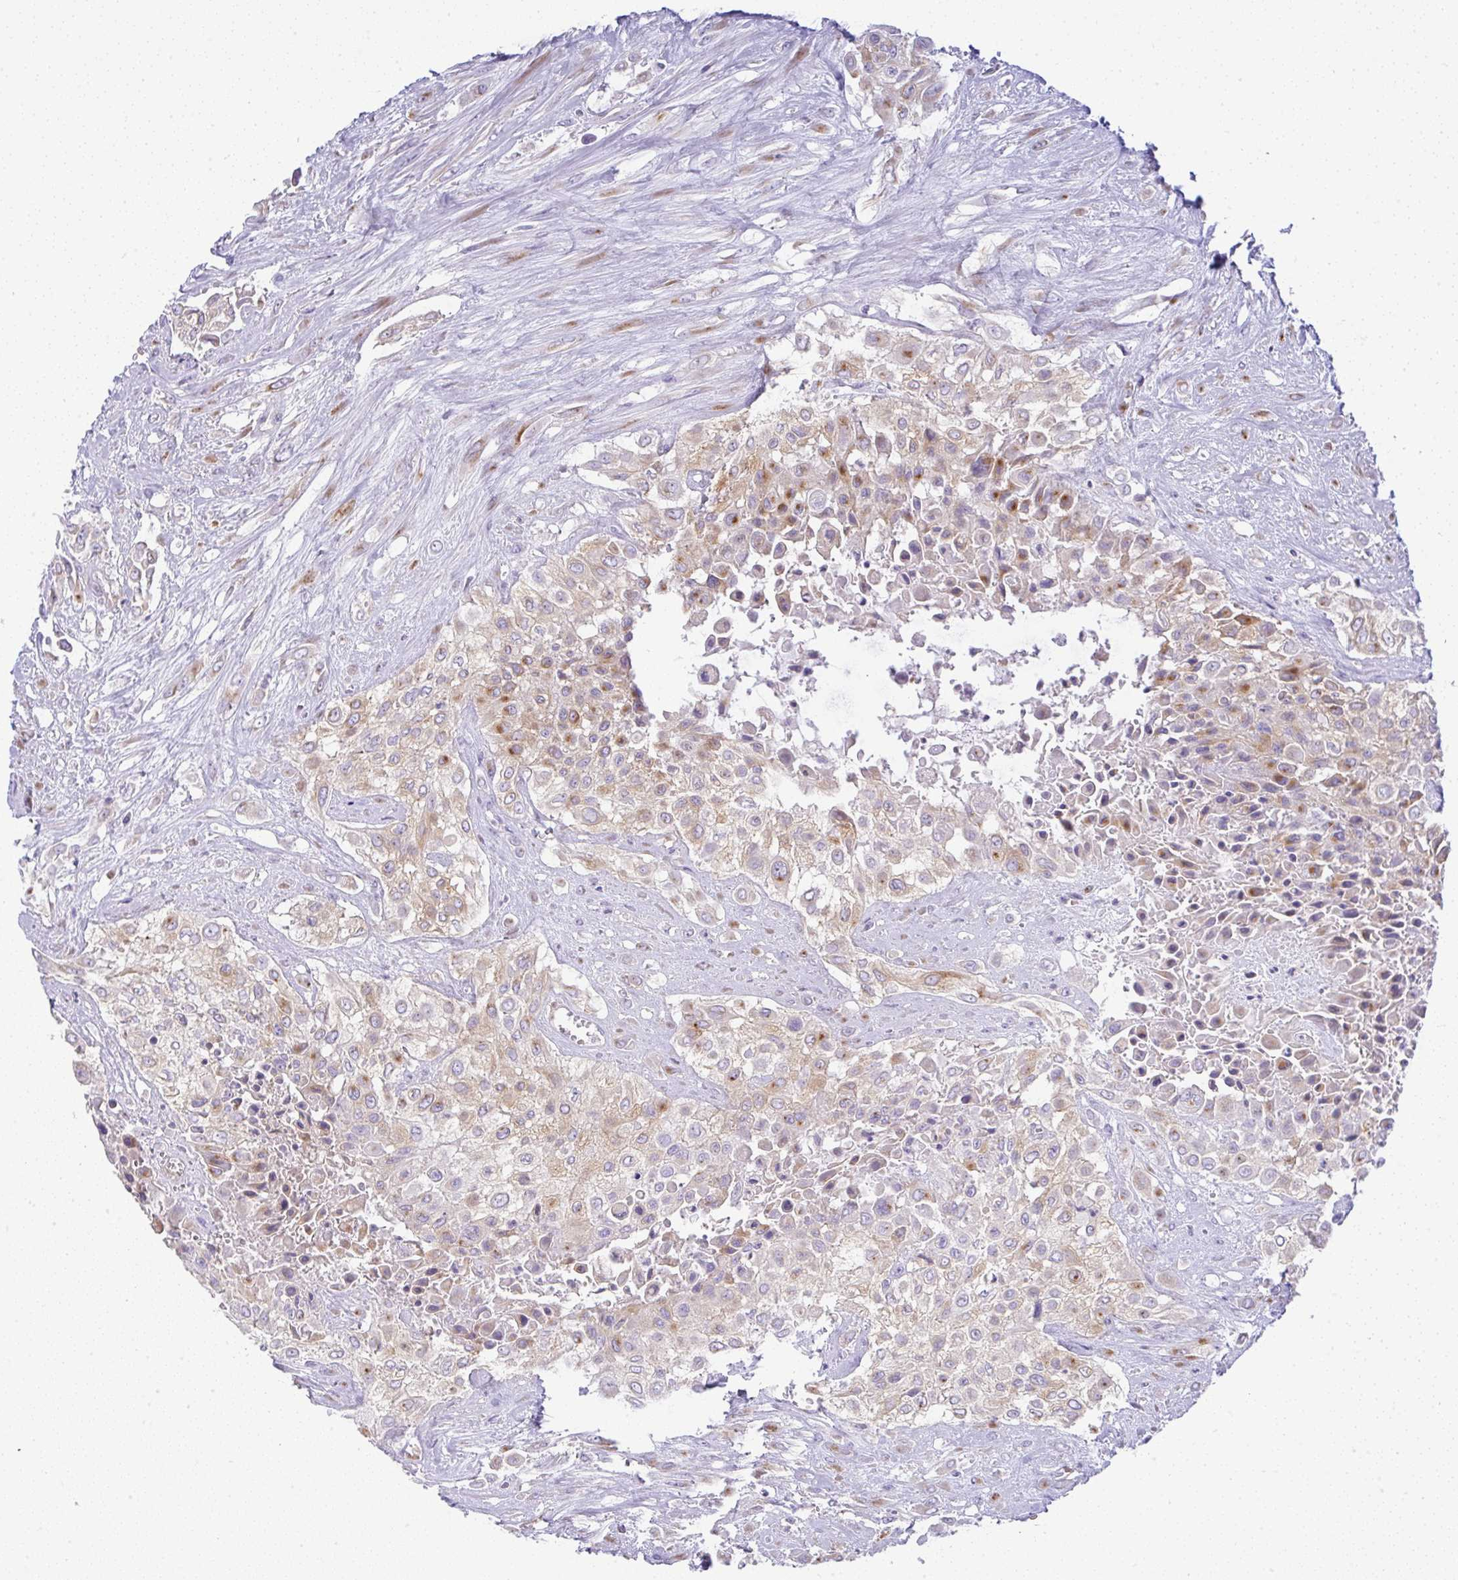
{"staining": {"intensity": "moderate", "quantity": "<25%", "location": "cytoplasmic/membranous"}, "tissue": "urothelial cancer", "cell_type": "Tumor cells", "image_type": "cancer", "snomed": [{"axis": "morphology", "description": "Urothelial carcinoma, High grade"}, {"axis": "topography", "description": "Urinary bladder"}], "caption": "About <25% of tumor cells in high-grade urothelial carcinoma demonstrate moderate cytoplasmic/membranous protein expression as visualized by brown immunohistochemical staining.", "gene": "FAM177A1", "patient": {"sex": "male", "age": 57}}